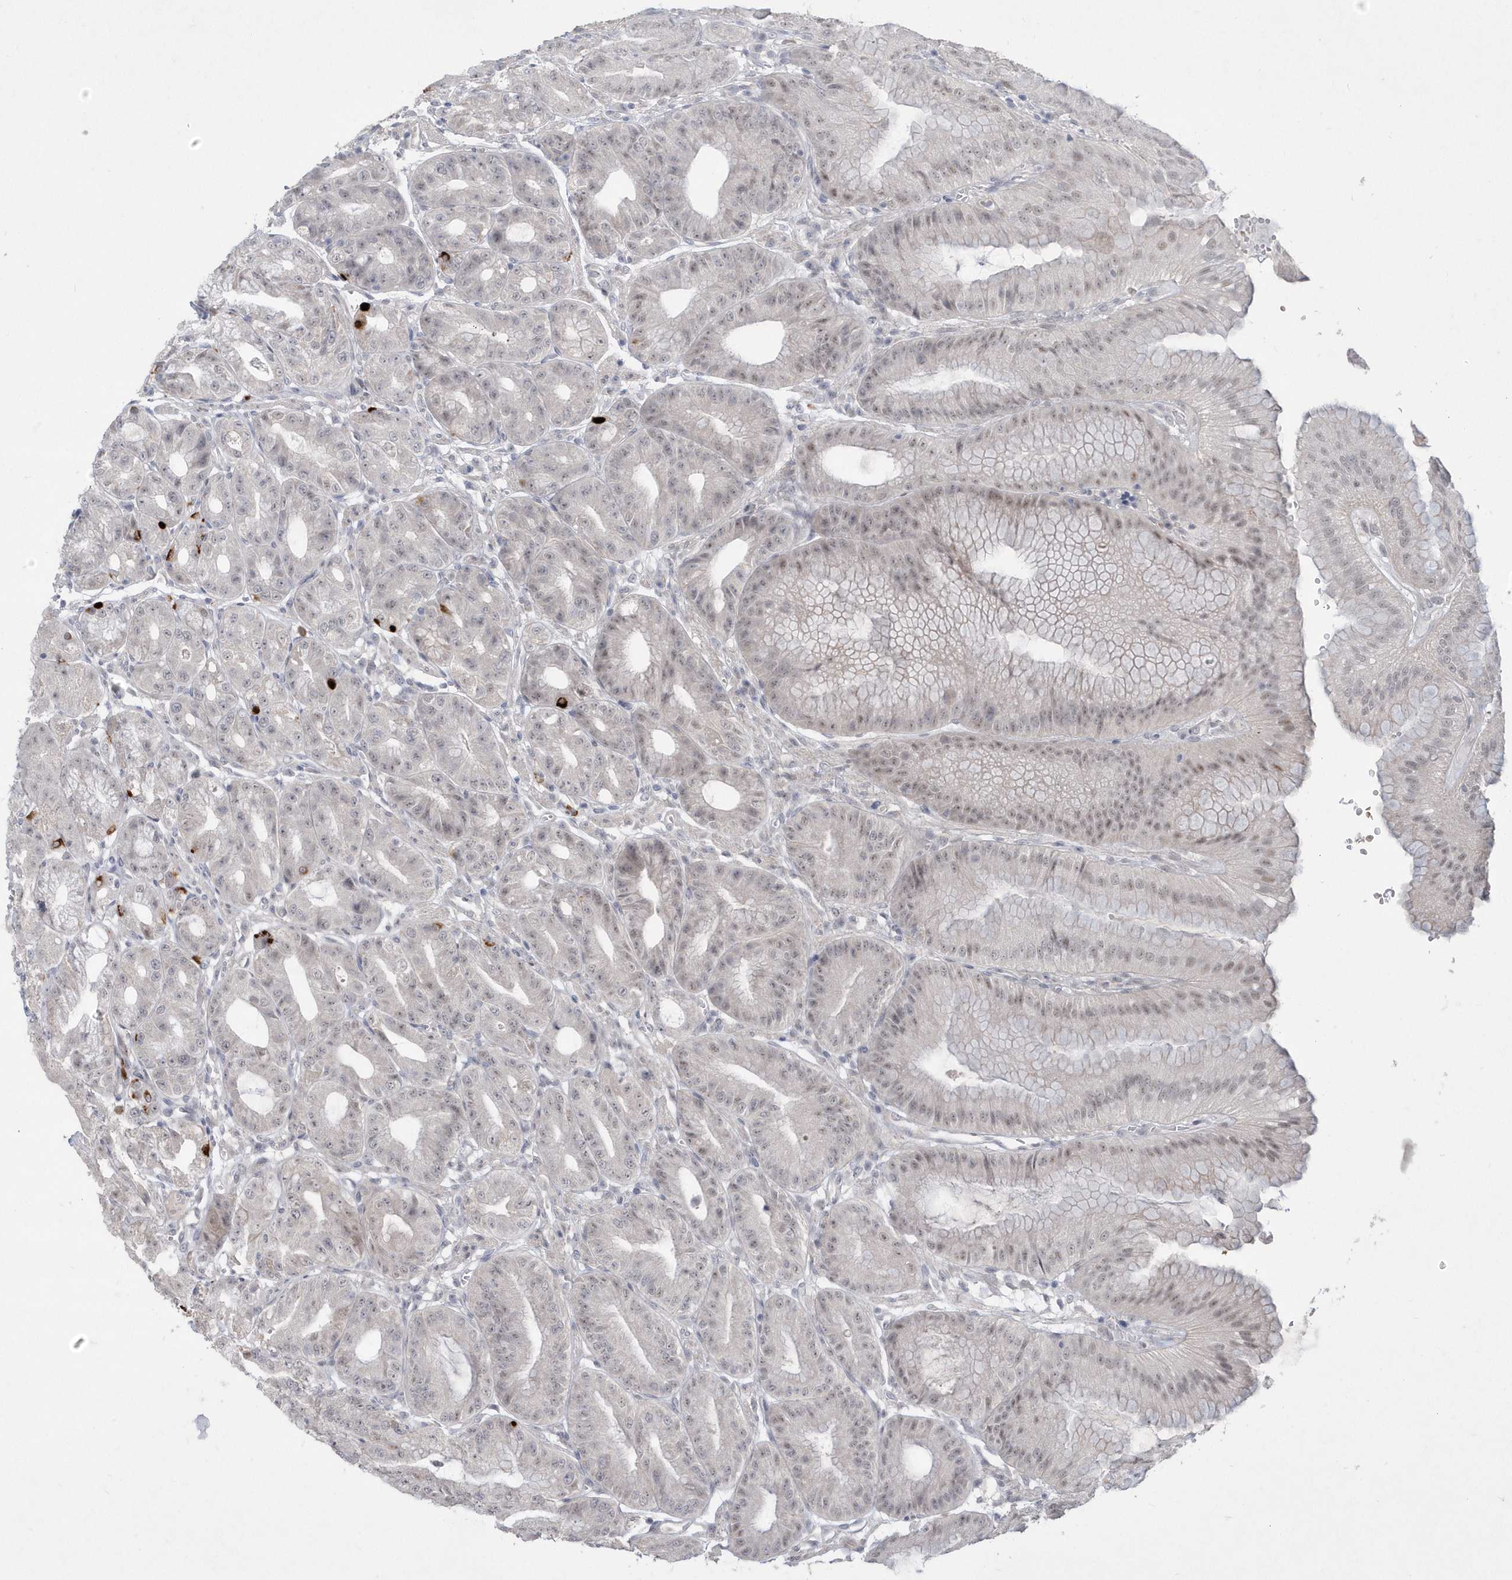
{"staining": {"intensity": "strong", "quantity": "<25%", "location": "cytoplasmic/membranous"}, "tissue": "stomach", "cell_type": "Glandular cells", "image_type": "normal", "snomed": [{"axis": "morphology", "description": "Normal tissue, NOS"}, {"axis": "topography", "description": "Stomach, lower"}], "caption": "This is an image of immunohistochemistry staining of unremarkable stomach, which shows strong positivity in the cytoplasmic/membranous of glandular cells.", "gene": "TSPEAR", "patient": {"sex": "male", "age": 71}}